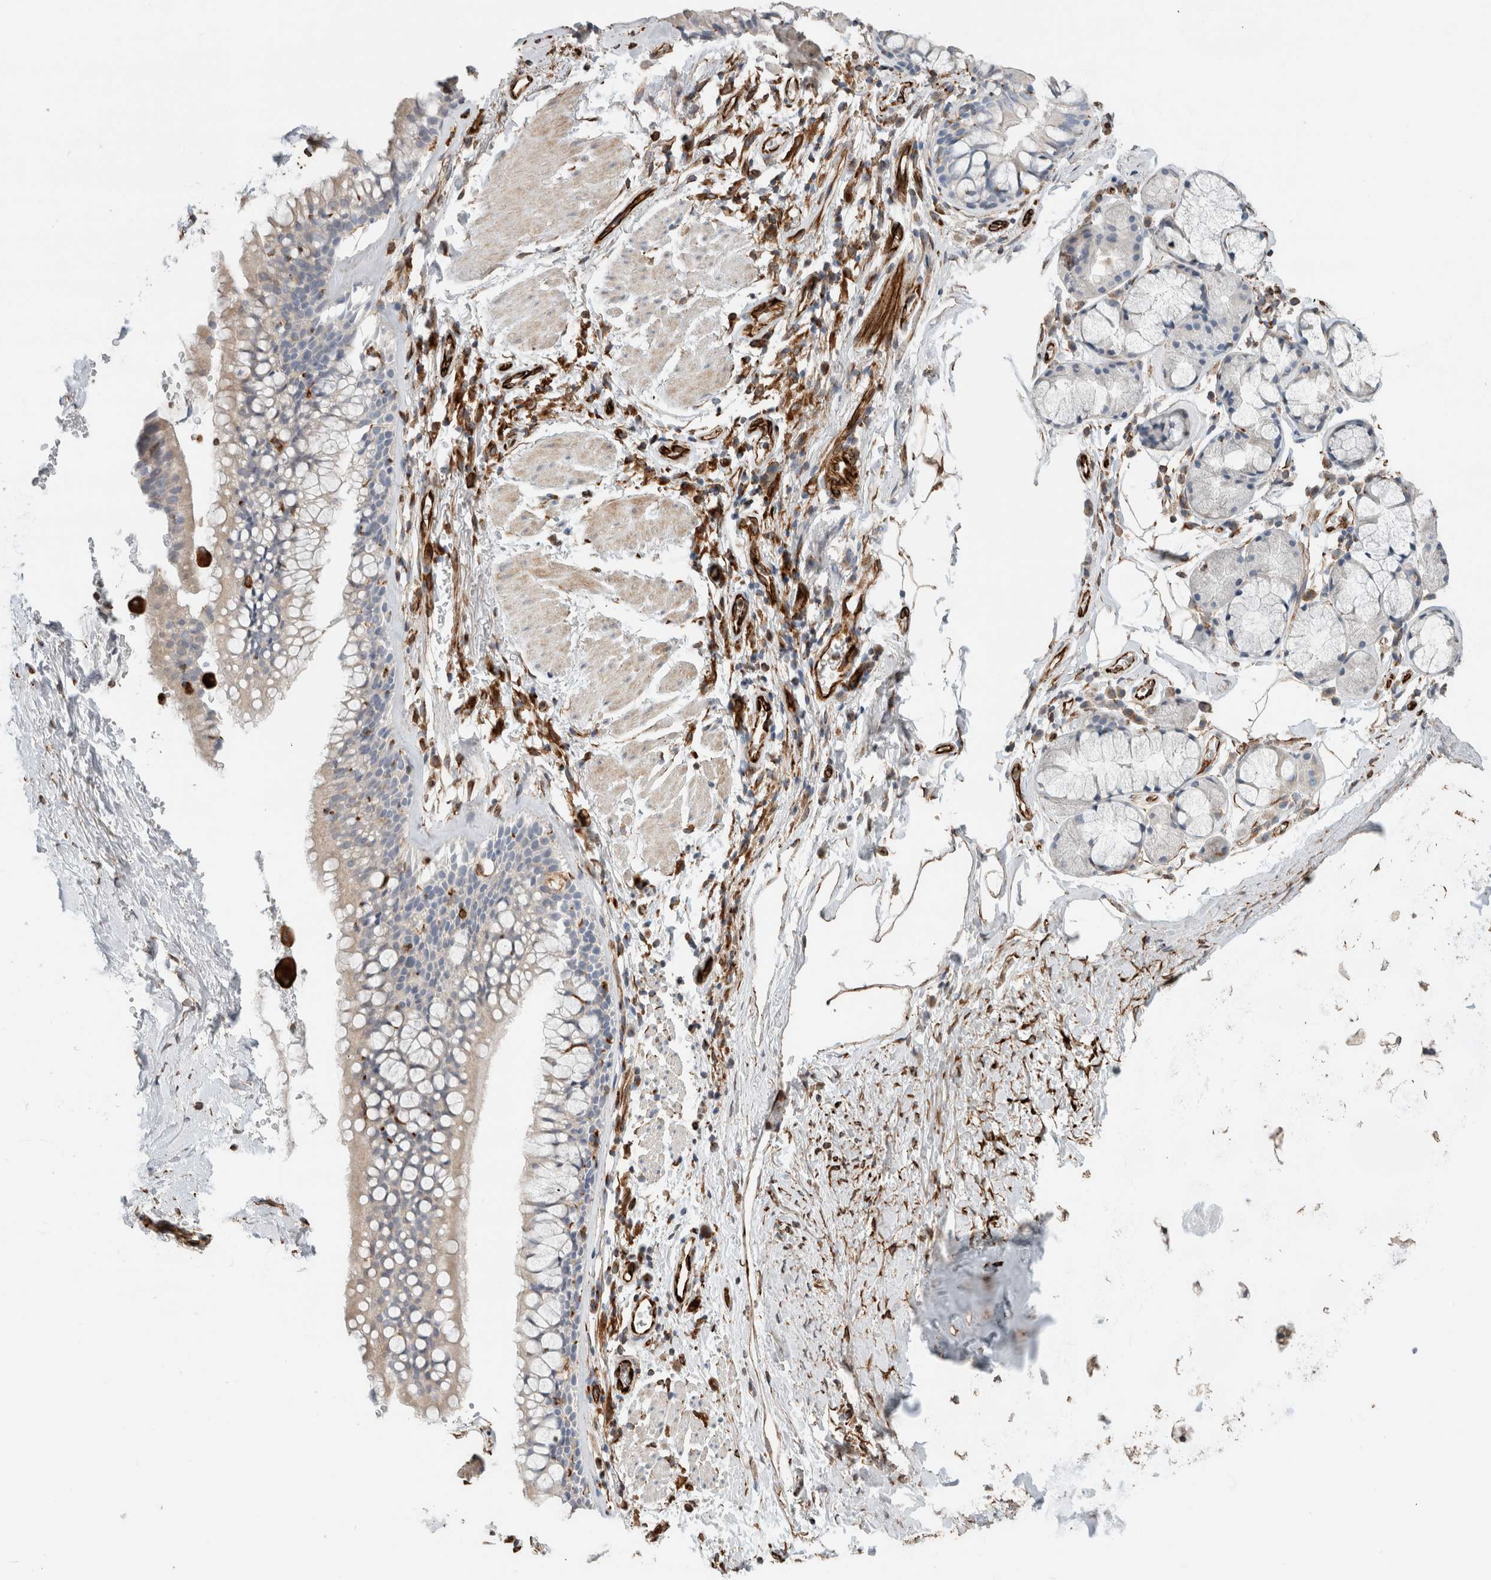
{"staining": {"intensity": "negative", "quantity": "none", "location": "none"}, "tissue": "bronchus", "cell_type": "Respiratory epithelial cells", "image_type": "normal", "snomed": [{"axis": "morphology", "description": "Normal tissue, NOS"}, {"axis": "topography", "description": "Cartilage tissue"}, {"axis": "topography", "description": "Bronchus"}], "caption": "IHC of normal bronchus reveals no expression in respiratory epithelial cells.", "gene": "LY86", "patient": {"sex": "female", "age": 53}}